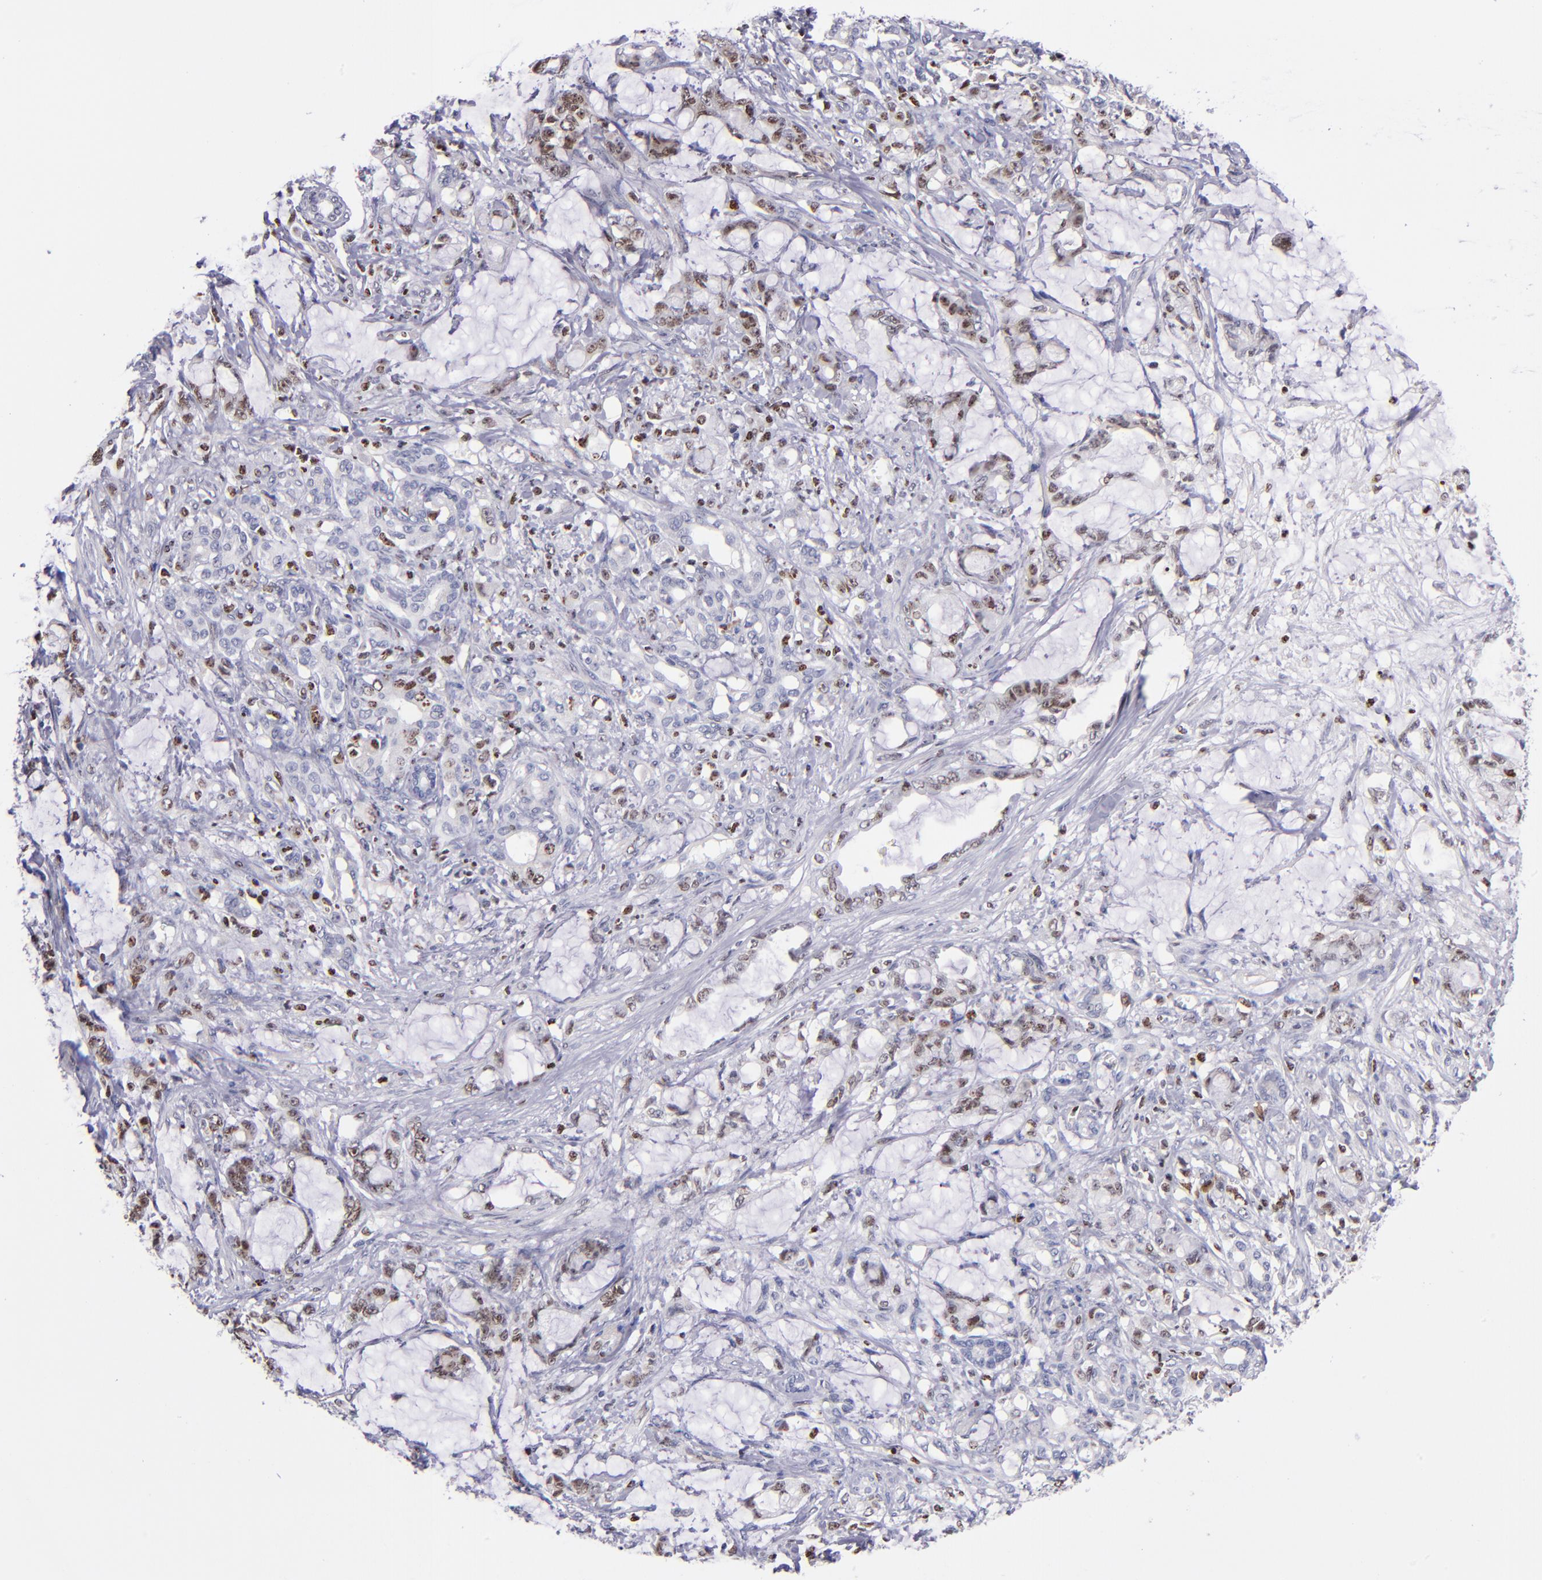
{"staining": {"intensity": "weak", "quantity": "25%-75%", "location": "nuclear"}, "tissue": "pancreatic cancer", "cell_type": "Tumor cells", "image_type": "cancer", "snomed": [{"axis": "morphology", "description": "Adenocarcinoma, NOS"}, {"axis": "topography", "description": "Pancreas"}], "caption": "Tumor cells display weak nuclear staining in about 25%-75% of cells in pancreatic cancer (adenocarcinoma).", "gene": "CDKL5", "patient": {"sex": "female", "age": 73}}